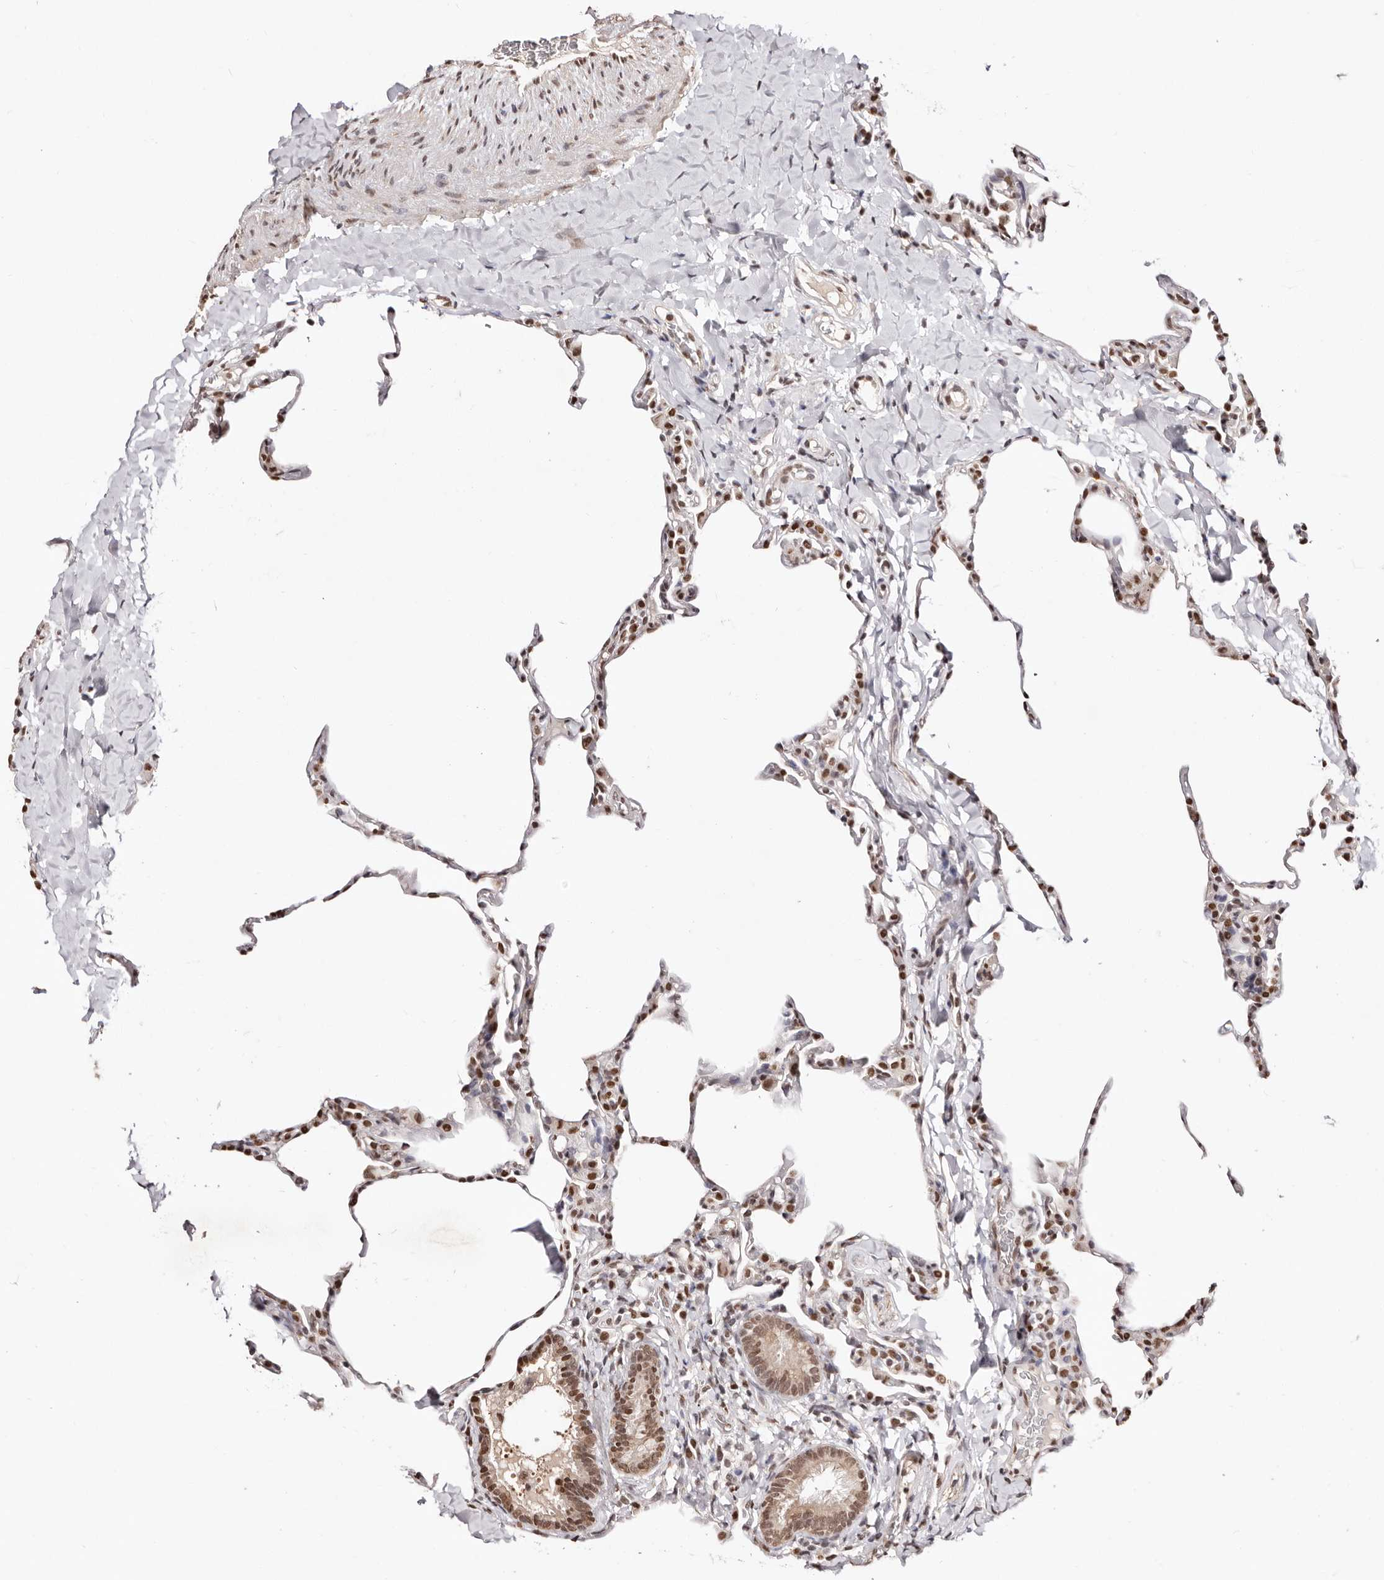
{"staining": {"intensity": "moderate", "quantity": ">75%", "location": "nuclear"}, "tissue": "lung", "cell_type": "Alveolar cells", "image_type": "normal", "snomed": [{"axis": "morphology", "description": "Normal tissue, NOS"}, {"axis": "topography", "description": "Lung"}], "caption": "High-magnification brightfield microscopy of benign lung stained with DAB (brown) and counterstained with hematoxylin (blue). alveolar cells exhibit moderate nuclear positivity is seen in approximately>75% of cells.", "gene": "BICRAL", "patient": {"sex": "male", "age": 20}}